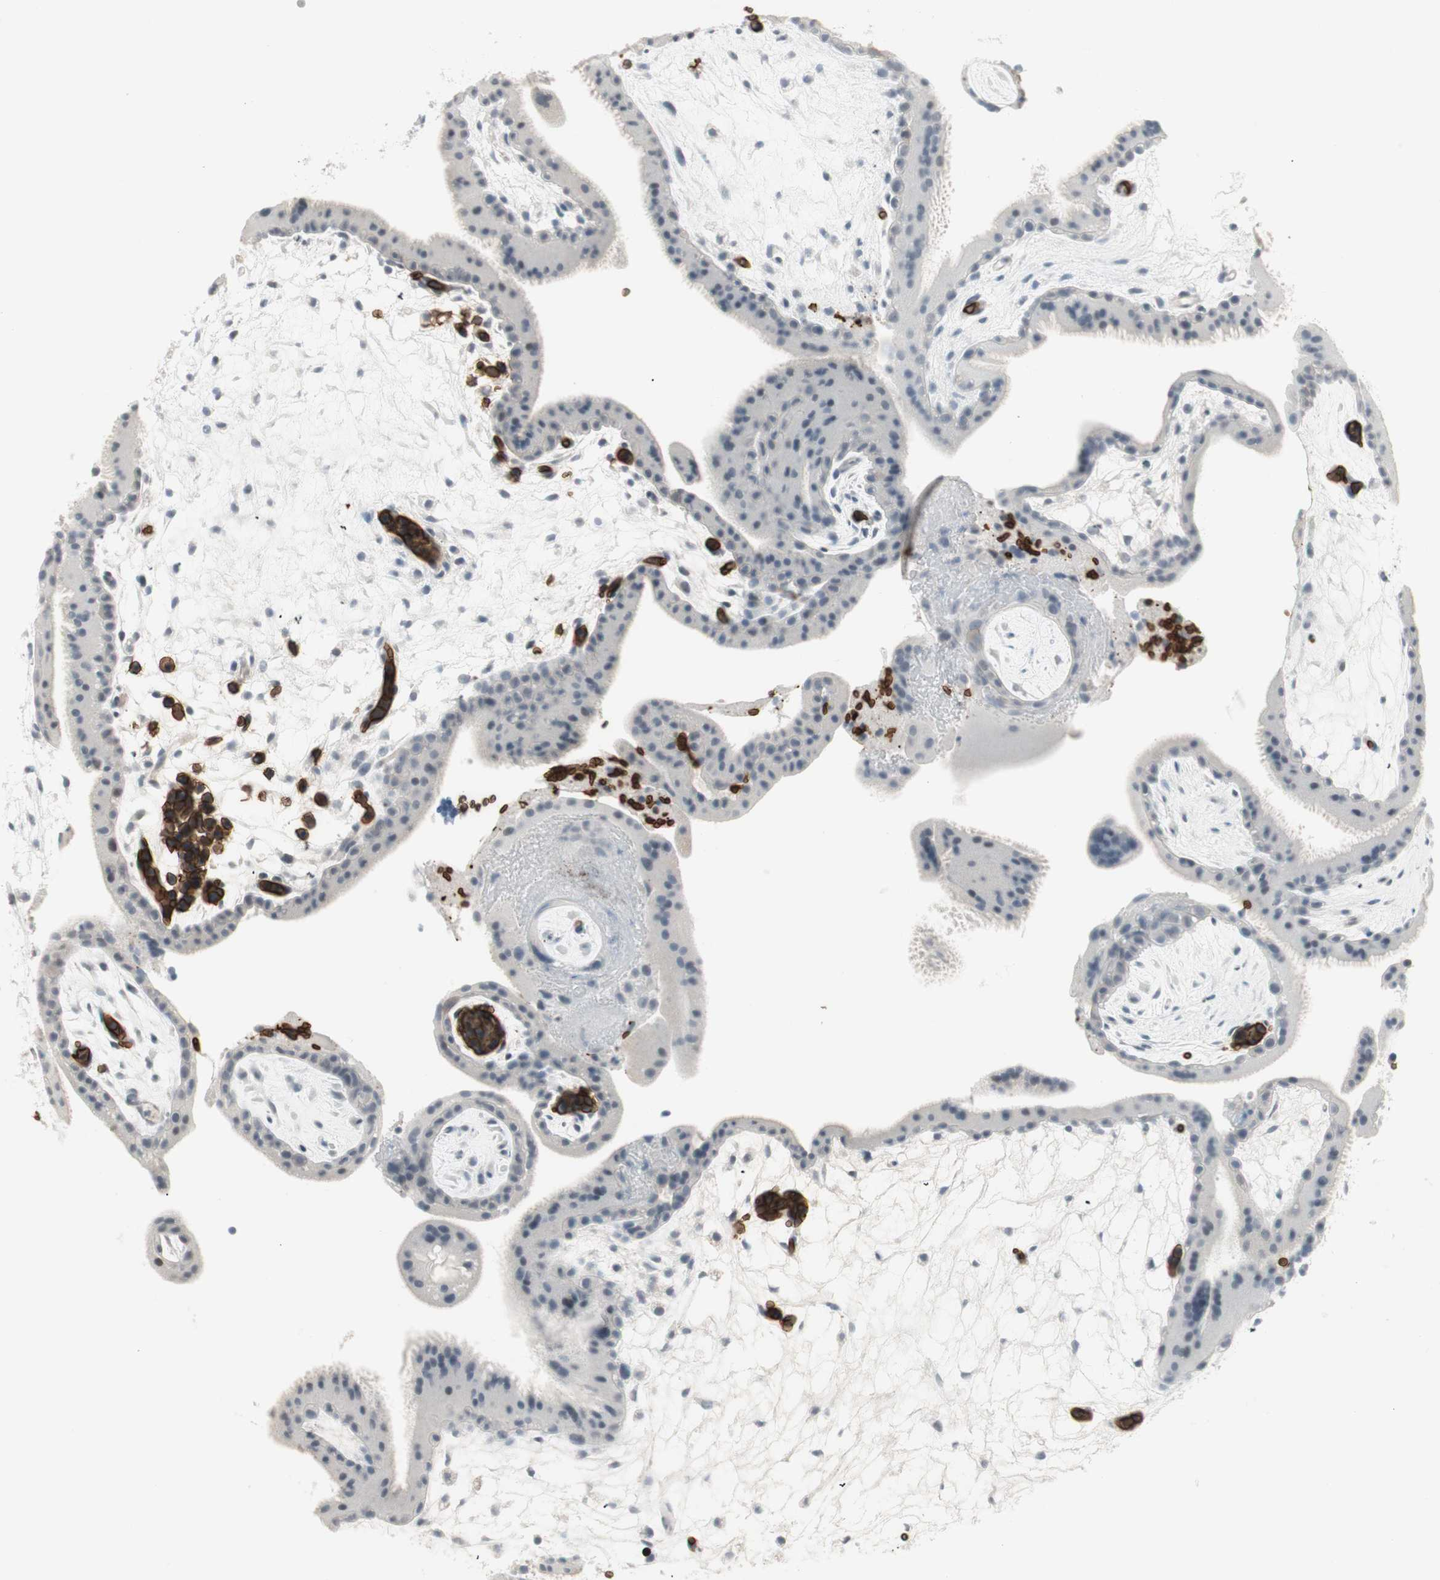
{"staining": {"intensity": "negative", "quantity": "none", "location": "none"}, "tissue": "placenta", "cell_type": "Decidual cells", "image_type": "normal", "snomed": [{"axis": "morphology", "description": "Normal tissue, NOS"}, {"axis": "topography", "description": "Placenta"}], "caption": "DAB (3,3'-diaminobenzidine) immunohistochemical staining of normal placenta exhibits no significant staining in decidual cells.", "gene": "MAP4K1", "patient": {"sex": "female", "age": 19}}